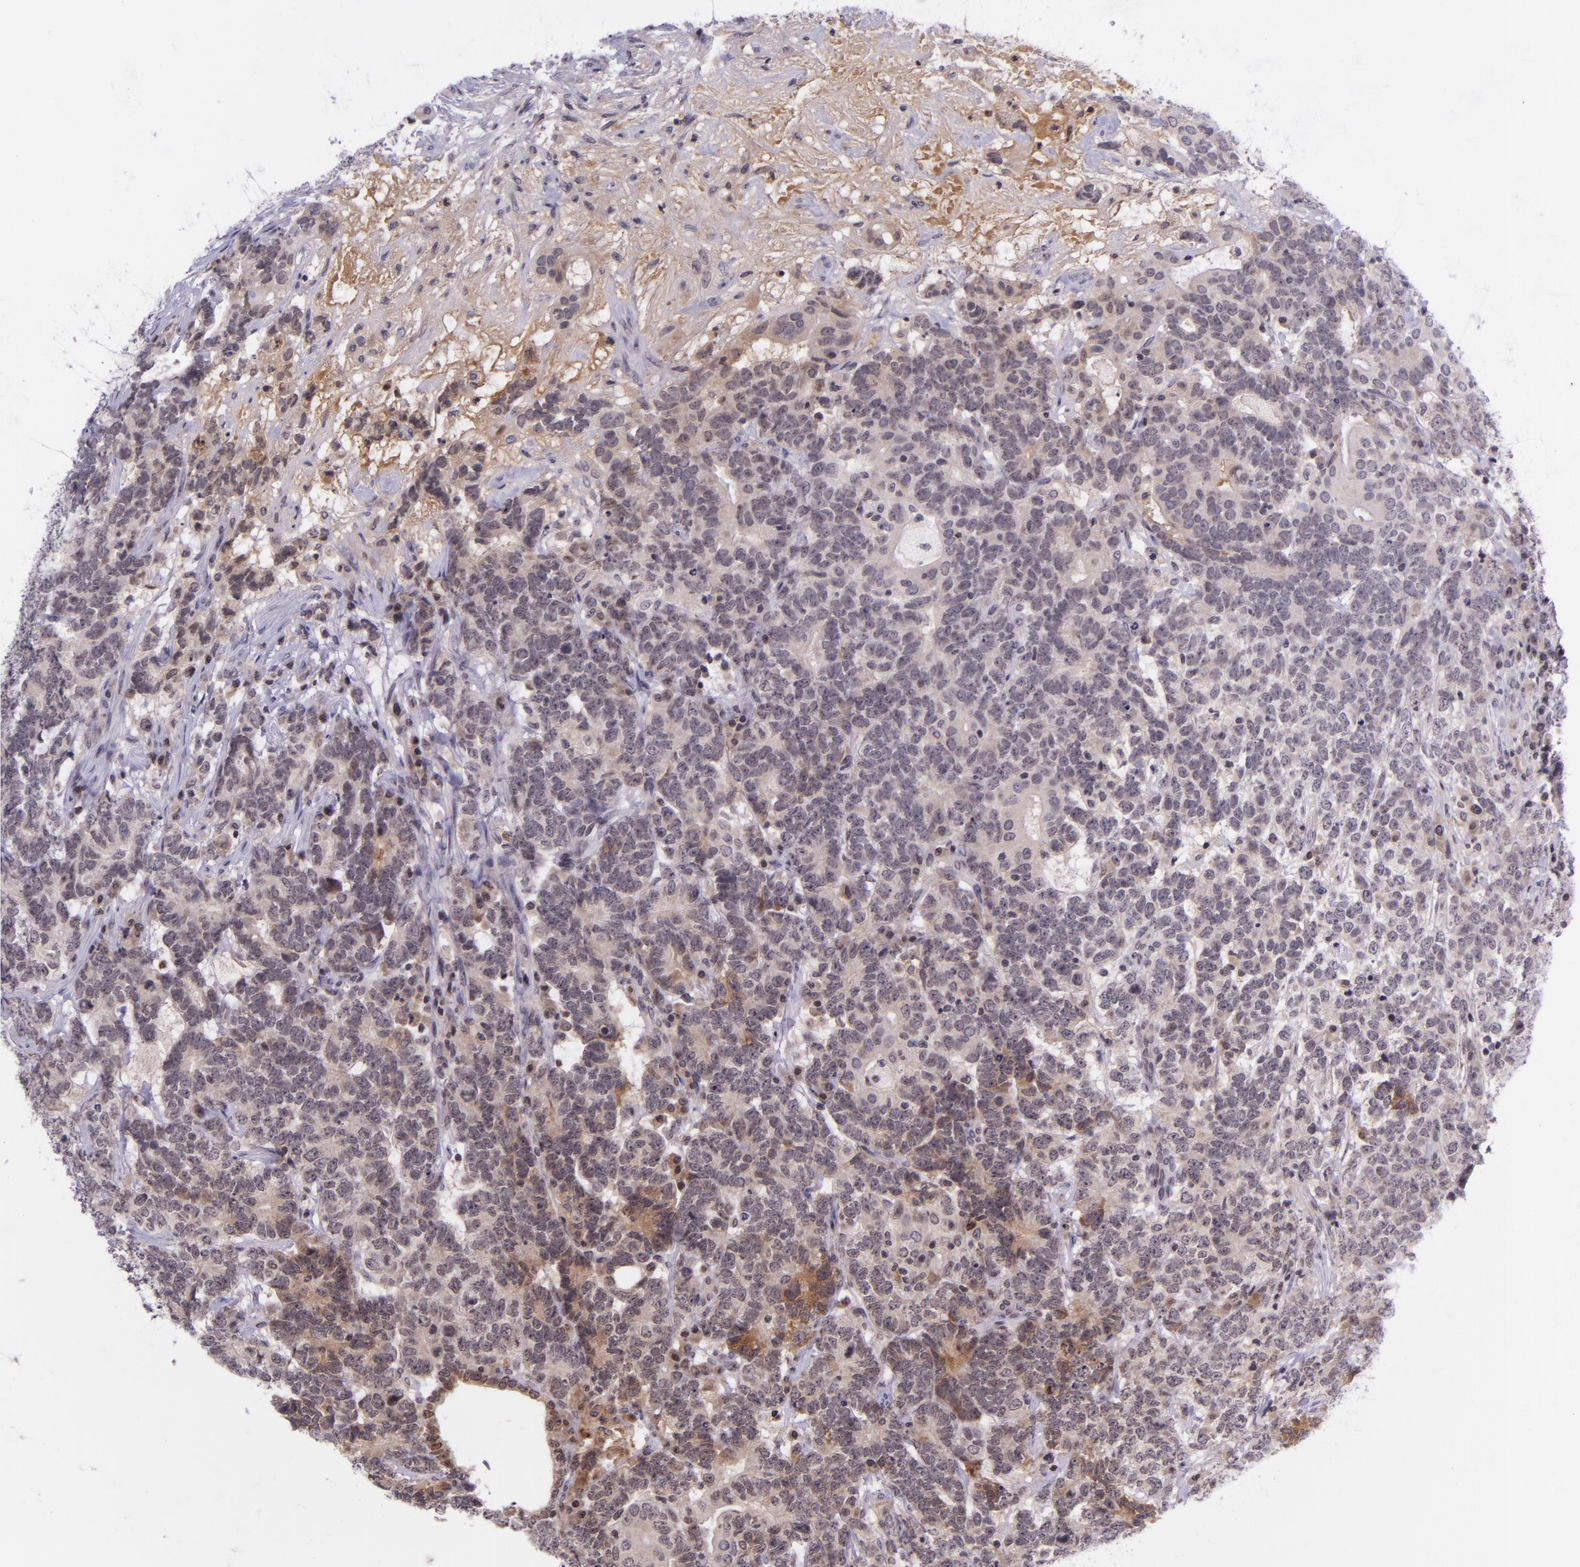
{"staining": {"intensity": "weak", "quantity": "25%-75%", "location": "none"}, "tissue": "testis cancer", "cell_type": "Tumor cells", "image_type": "cancer", "snomed": [{"axis": "morphology", "description": "Carcinoma, Embryonal, NOS"}, {"axis": "topography", "description": "Testis"}], "caption": "An image of testis cancer (embryonal carcinoma) stained for a protein demonstrates weak None brown staining in tumor cells.", "gene": "SELL", "patient": {"sex": "male", "age": 26}}